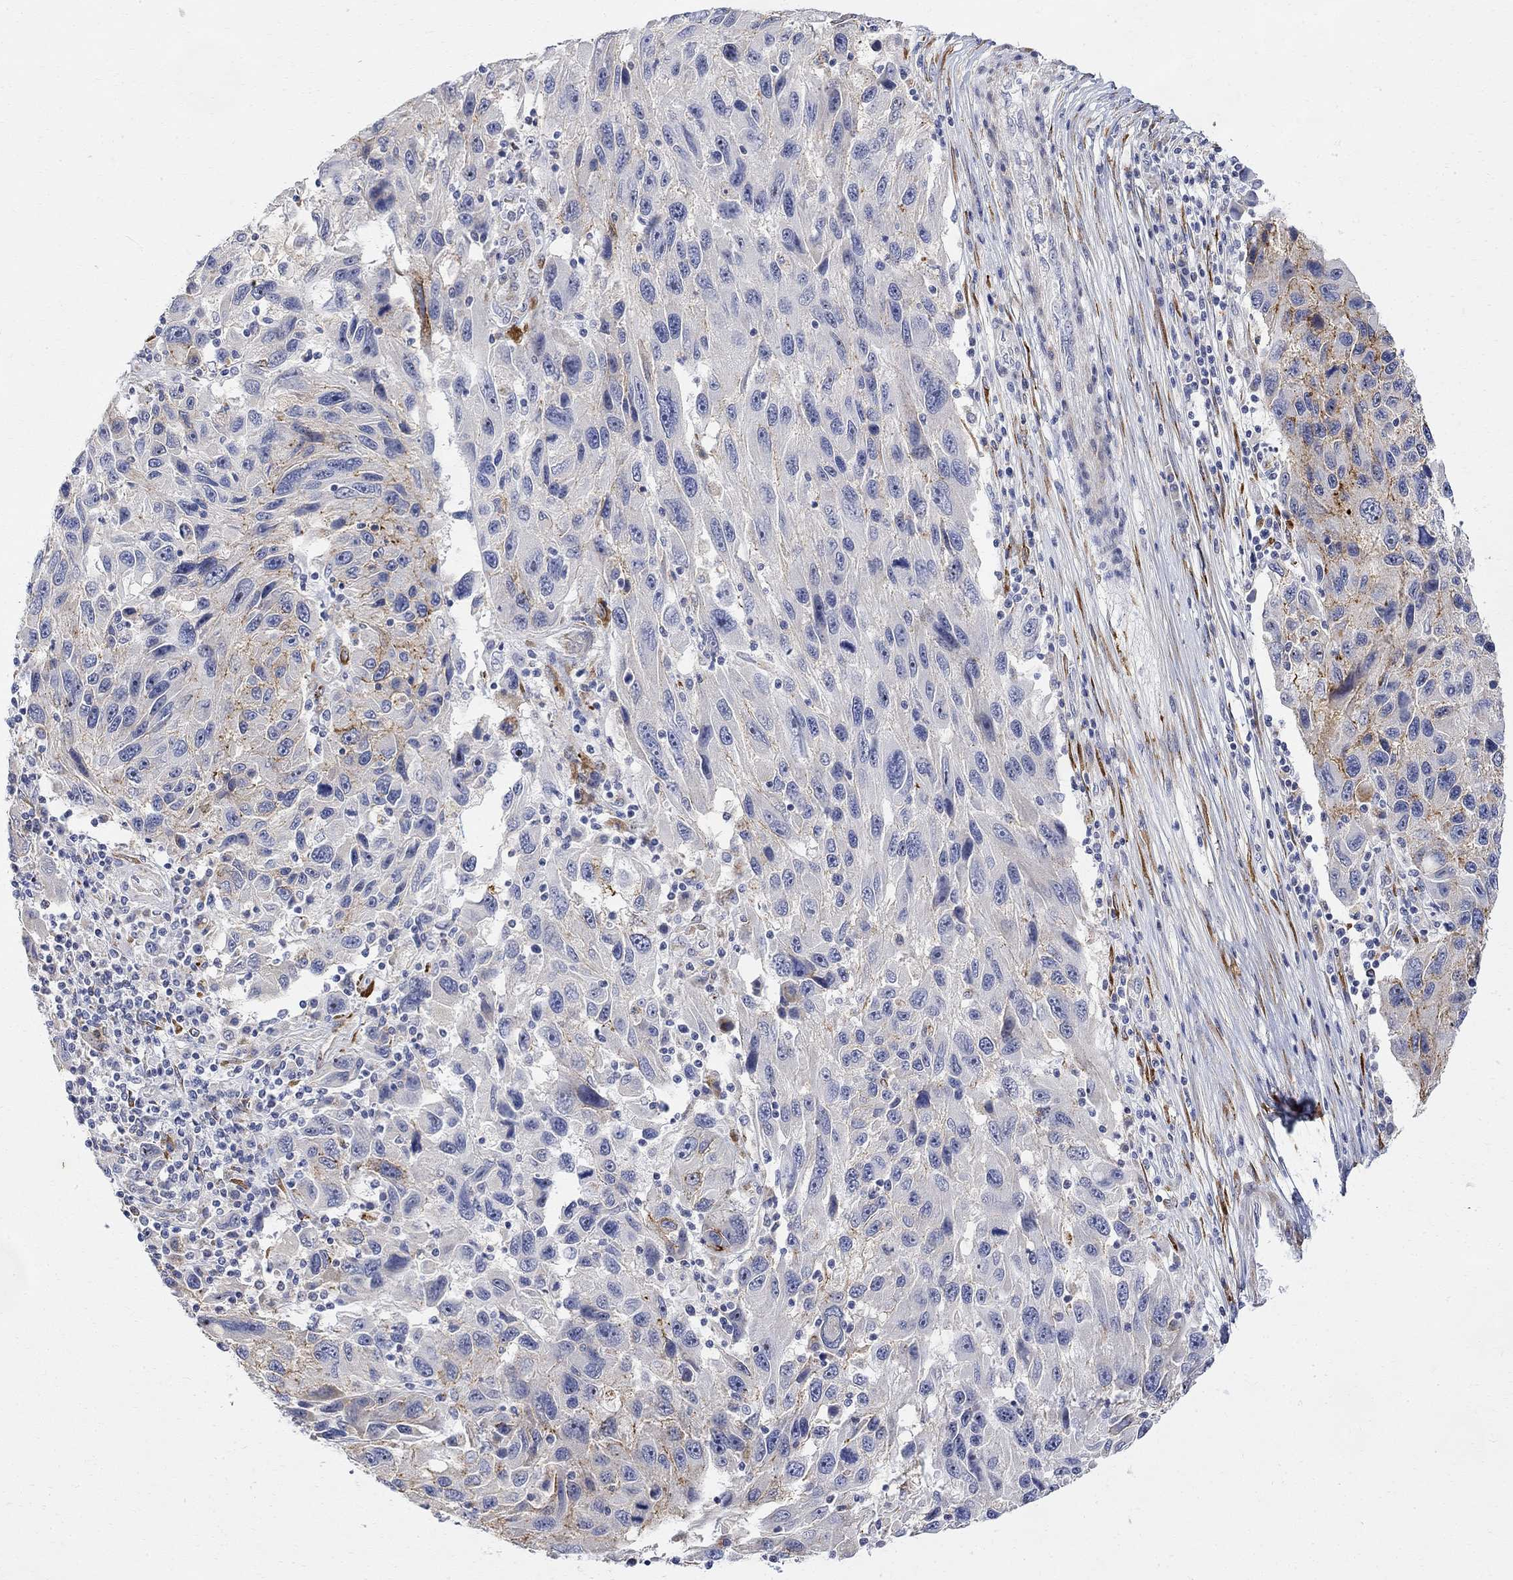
{"staining": {"intensity": "negative", "quantity": "none", "location": "none"}, "tissue": "melanoma", "cell_type": "Tumor cells", "image_type": "cancer", "snomed": [{"axis": "morphology", "description": "Malignant melanoma, NOS"}, {"axis": "topography", "description": "Skin"}], "caption": "IHC image of neoplastic tissue: human melanoma stained with DAB (3,3'-diaminobenzidine) demonstrates no significant protein positivity in tumor cells.", "gene": "FNDC5", "patient": {"sex": "male", "age": 53}}